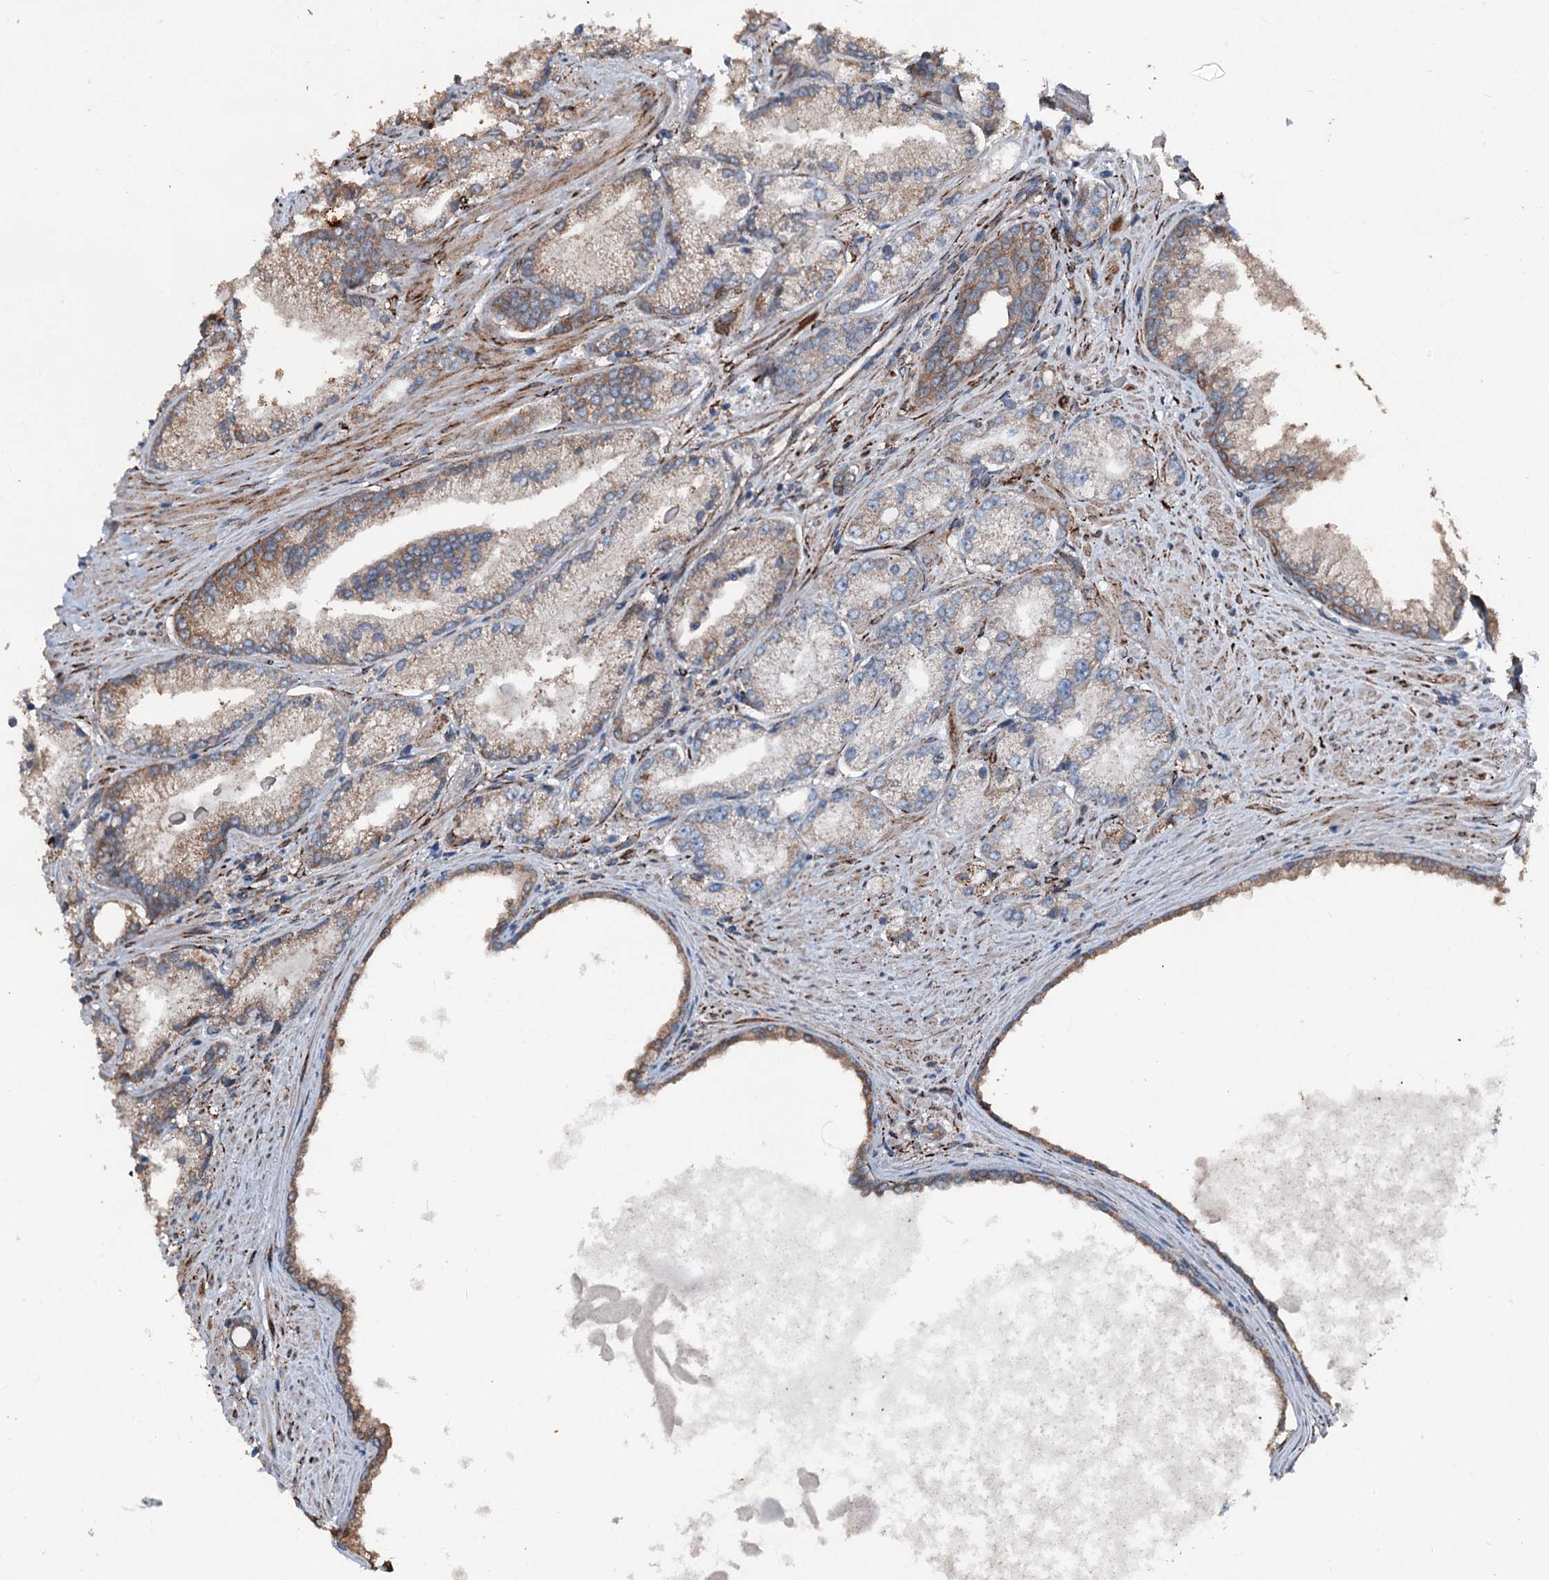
{"staining": {"intensity": "moderate", "quantity": "25%-75%", "location": "cytoplasmic/membranous"}, "tissue": "prostate cancer", "cell_type": "Tumor cells", "image_type": "cancer", "snomed": [{"axis": "morphology", "description": "Adenocarcinoma, High grade"}, {"axis": "topography", "description": "Prostate"}], "caption": "This micrograph reveals IHC staining of prostate cancer (adenocarcinoma (high-grade)), with medium moderate cytoplasmic/membranous staining in about 25%-75% of tumor cells.", "gene": "DDIAS", "patient": {"sex": "male", "age": 66}}